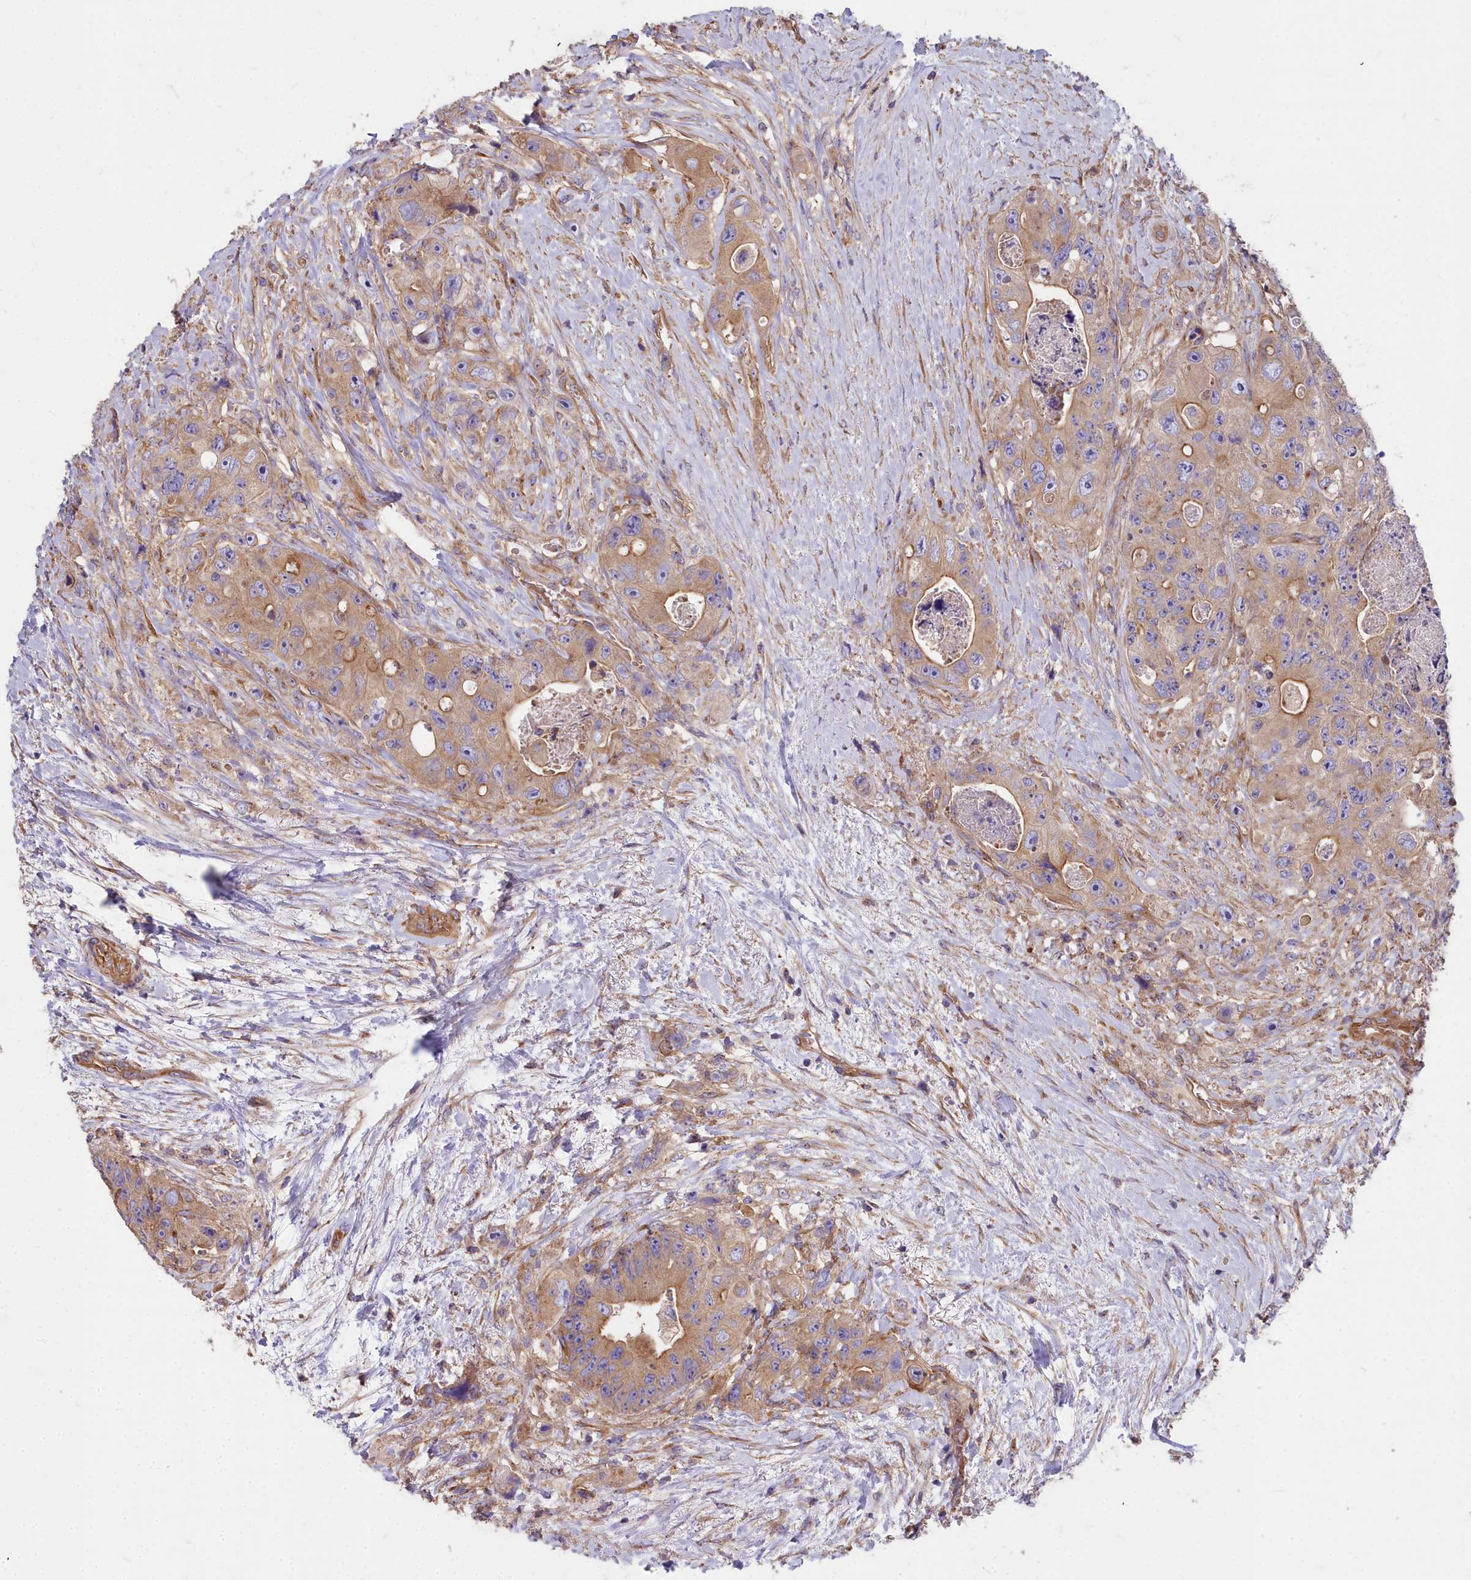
{"staining": {"intensity": "moderate", "quantity": ">75%", "location": "cytoplasmic/membranous"}, "tissue": "colorectal cancer", "cell_type": "Tumor cells", "image_type": "cancer", "snomed": [{"axis": "morphology", "description": "Adenocarcinoma, NOS"}, {"axis": "topography", "description": "Colon"}], "caption": "High-magnification brightfield microscopy of colorectal cancer (adenocarcinoma) stained with DAB (3,3'-diaminobenzidine) (brown) and counterstained with hematoxylin (blue). tumor cells exhibit moderate cytoplasmic/membranous positivity is present in approximately>75% of cells. (DAB (3,3'-diaminobenzidine) = brown stain, brightfield microscopy at high magnification).", "gene": "DCTN3", "patient": {"sex": "female", "age": 46}}